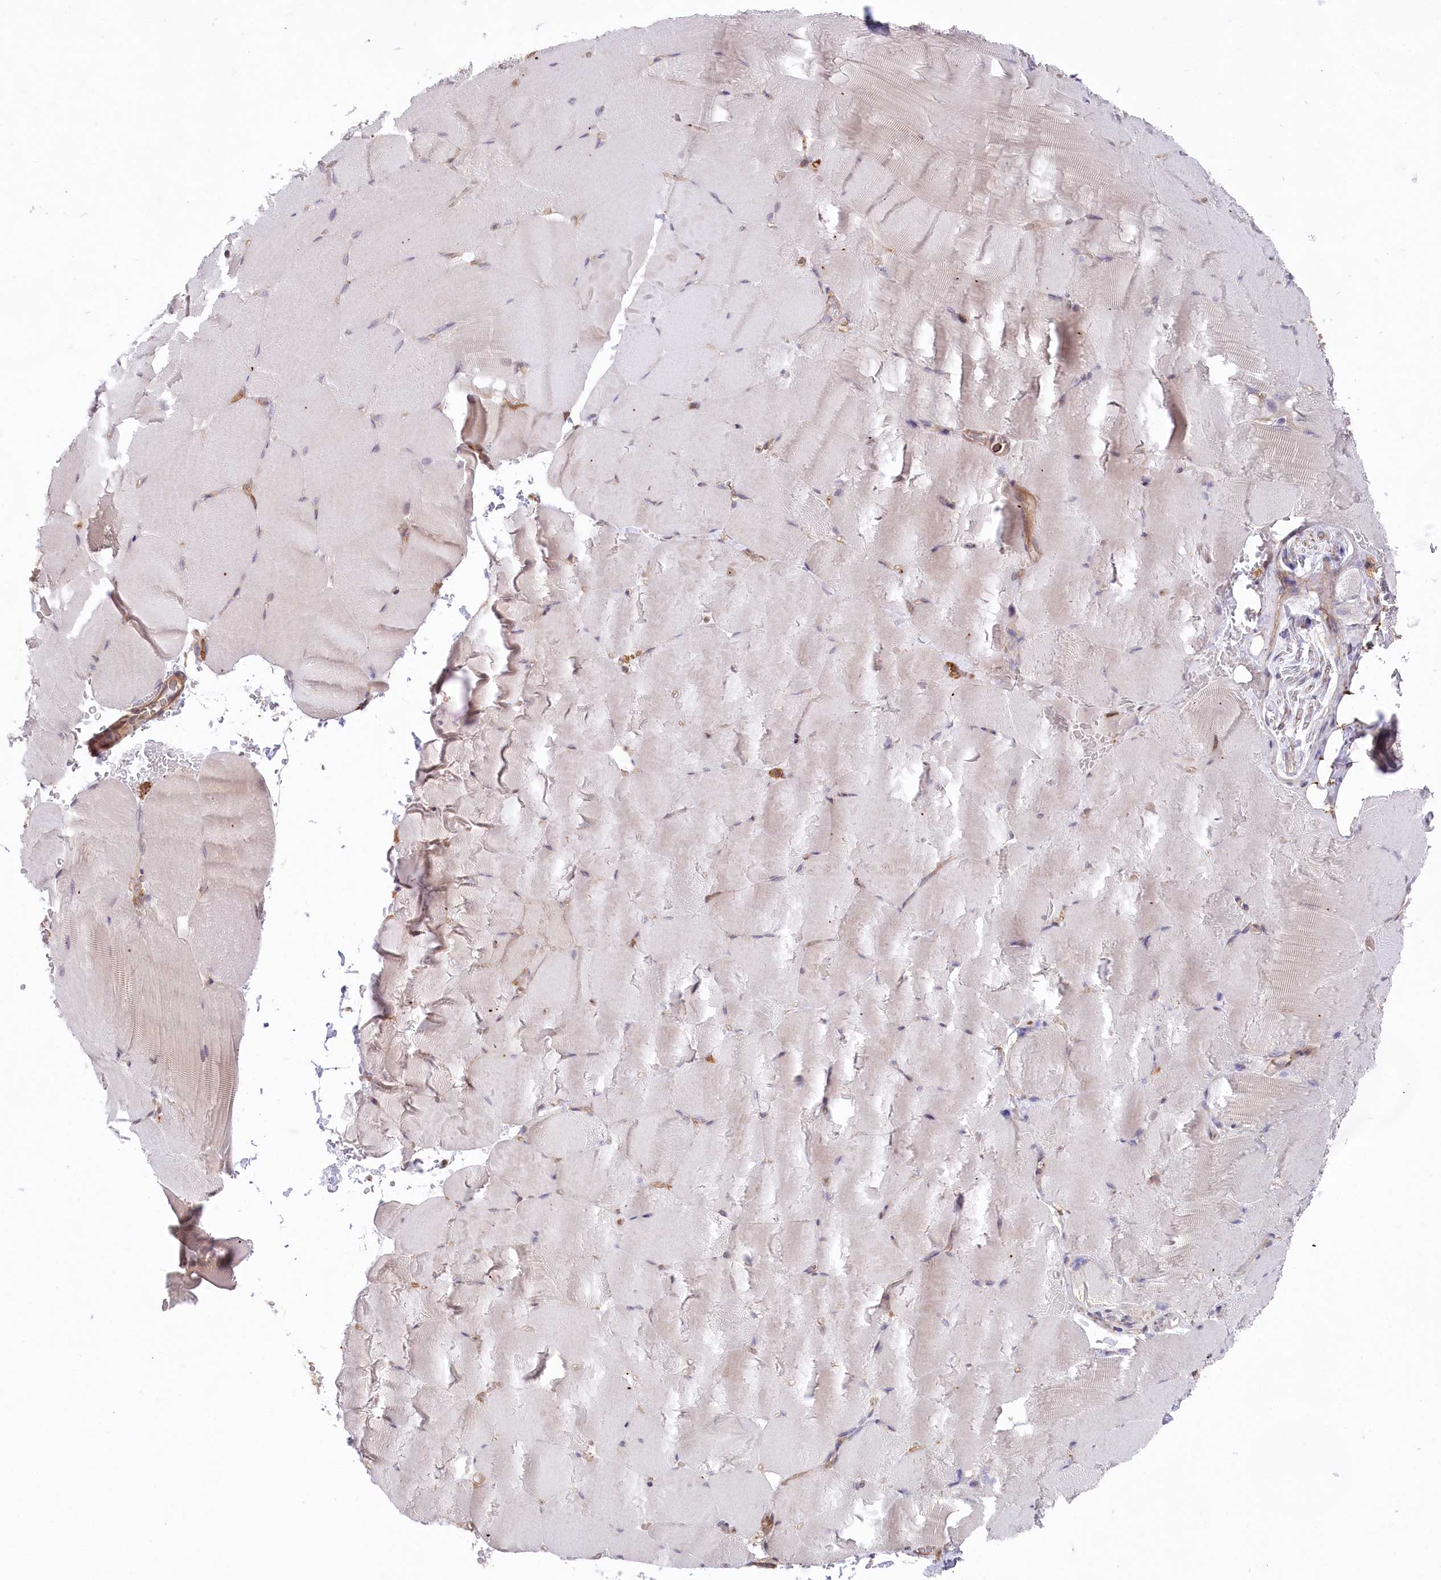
{"staining": {"intensity": "negative", "quantity": "none", "location": "none"}, "tissue": "skeletal muscle", "cell_type": "Myocytes", "image_type": "normal", "snomed": [{"axis": "morphology", "description": "Normal tissue, NOS"}, {"axis": "topography", "description": "Skeletal muscle"}, {"axis": "topography", "description": "Parathyroid gland"}], "caption": "This is an IHC micrograph of benign human skeletal muscle. There is no staining in myocytes.", "gene": "PPP1R21", "patient": {"sex": "female", "age": 37}}